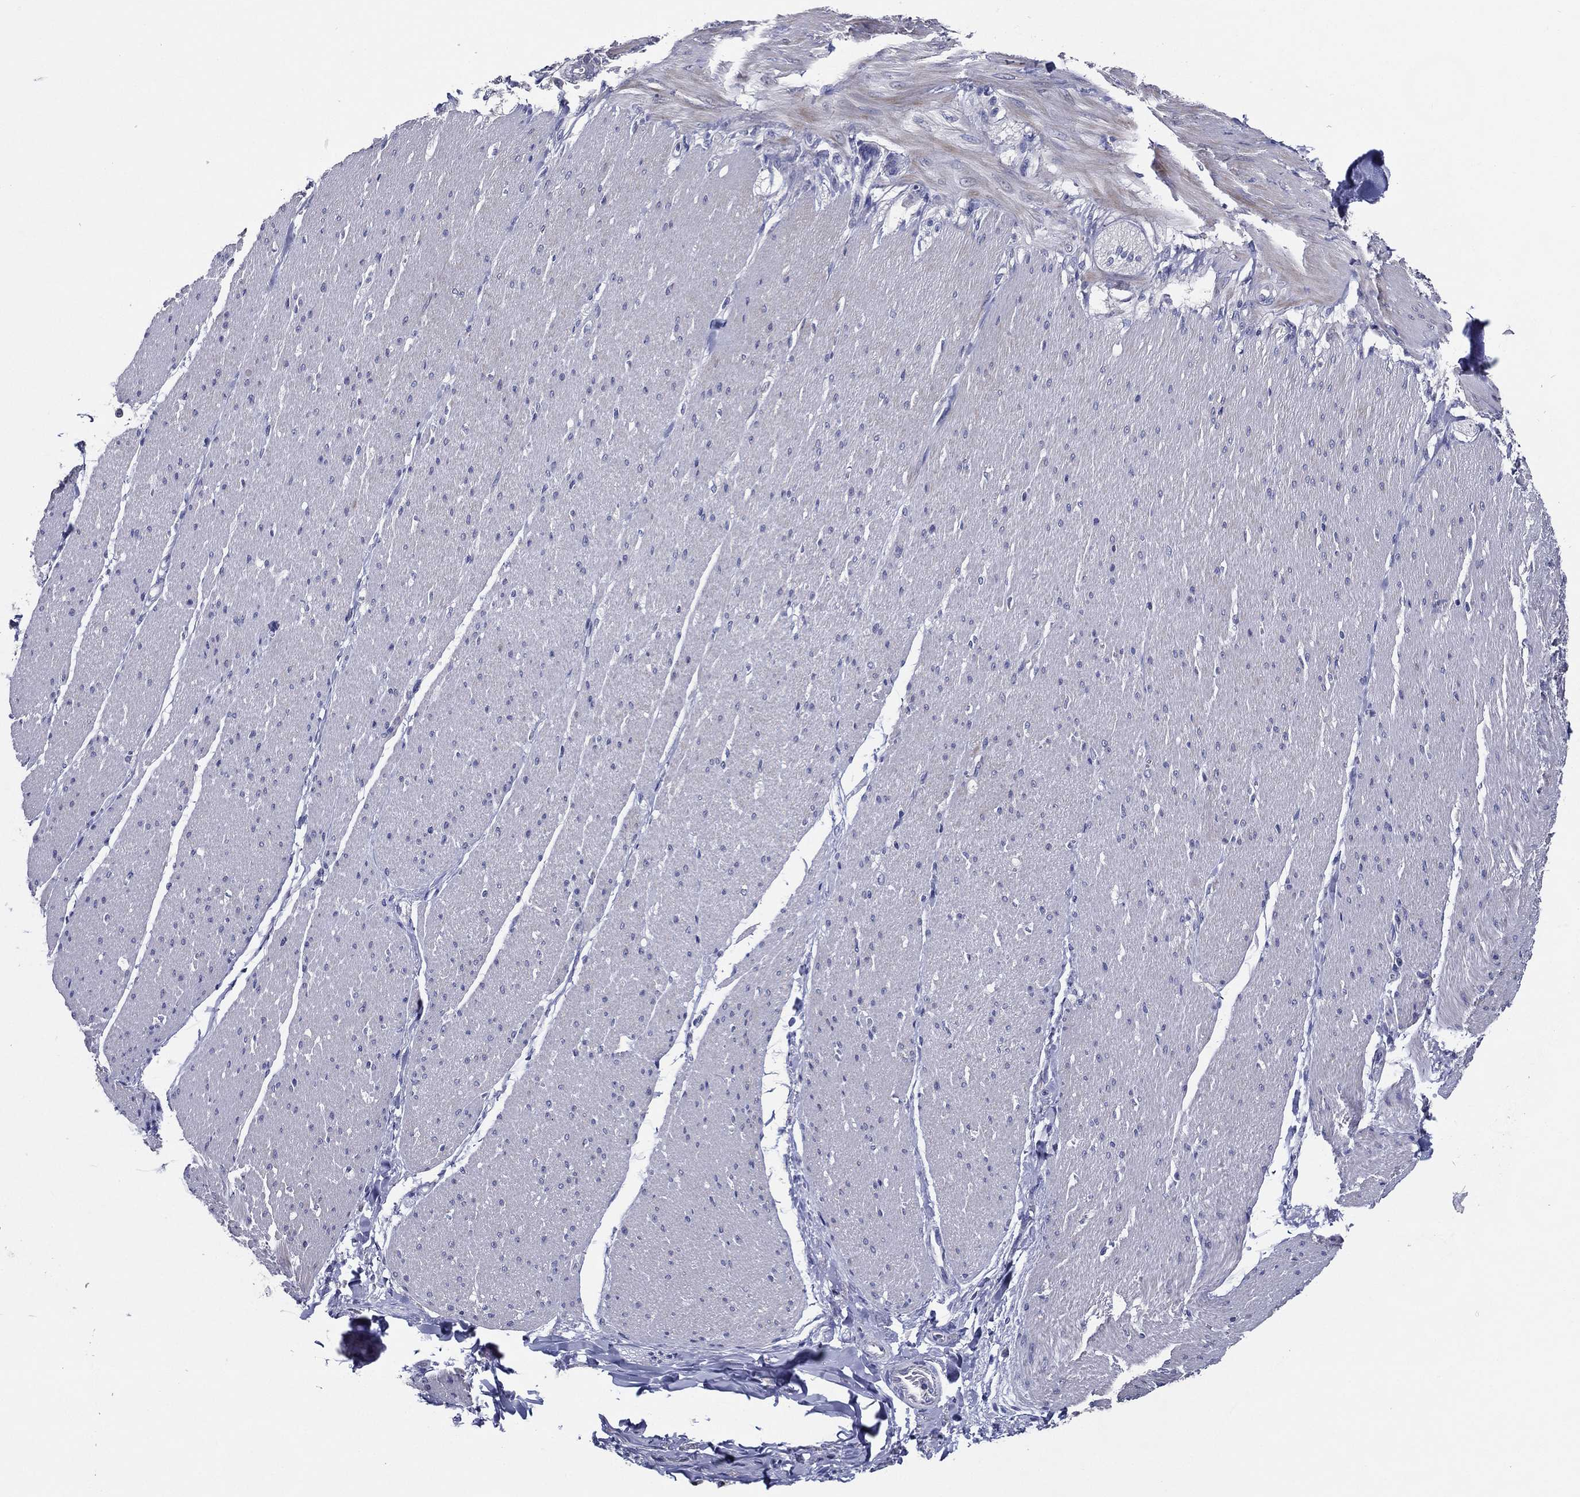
{"staining": {"intensity": "negative", "quantity": "none", "location": "none"}, "tissue": "soft tissue", "cell_type": "Fibroblasts", "image_type": "normal", "snomed": [{"axis": "morphology", "description": "Normal tissue, NOS"}, {"axis": "topography", "description": "Smooth muscle"}, {"axis": "topography", "description": "Duodenum"}, {"axis": "topography", "description": "Peripheral nerve tissue"}], "caption": "The IHC histopathology image has no significant expression in fibroblasts of soft tissue. Brightfield microscopy of immunohistochemistry stained with DAB (3,3'-diaminobenzidine) (brown) and hematoxylin (blue), captured at high magnification.", "gene": "TFAP2A", "patient": {"sex": "female", "age": 61}}